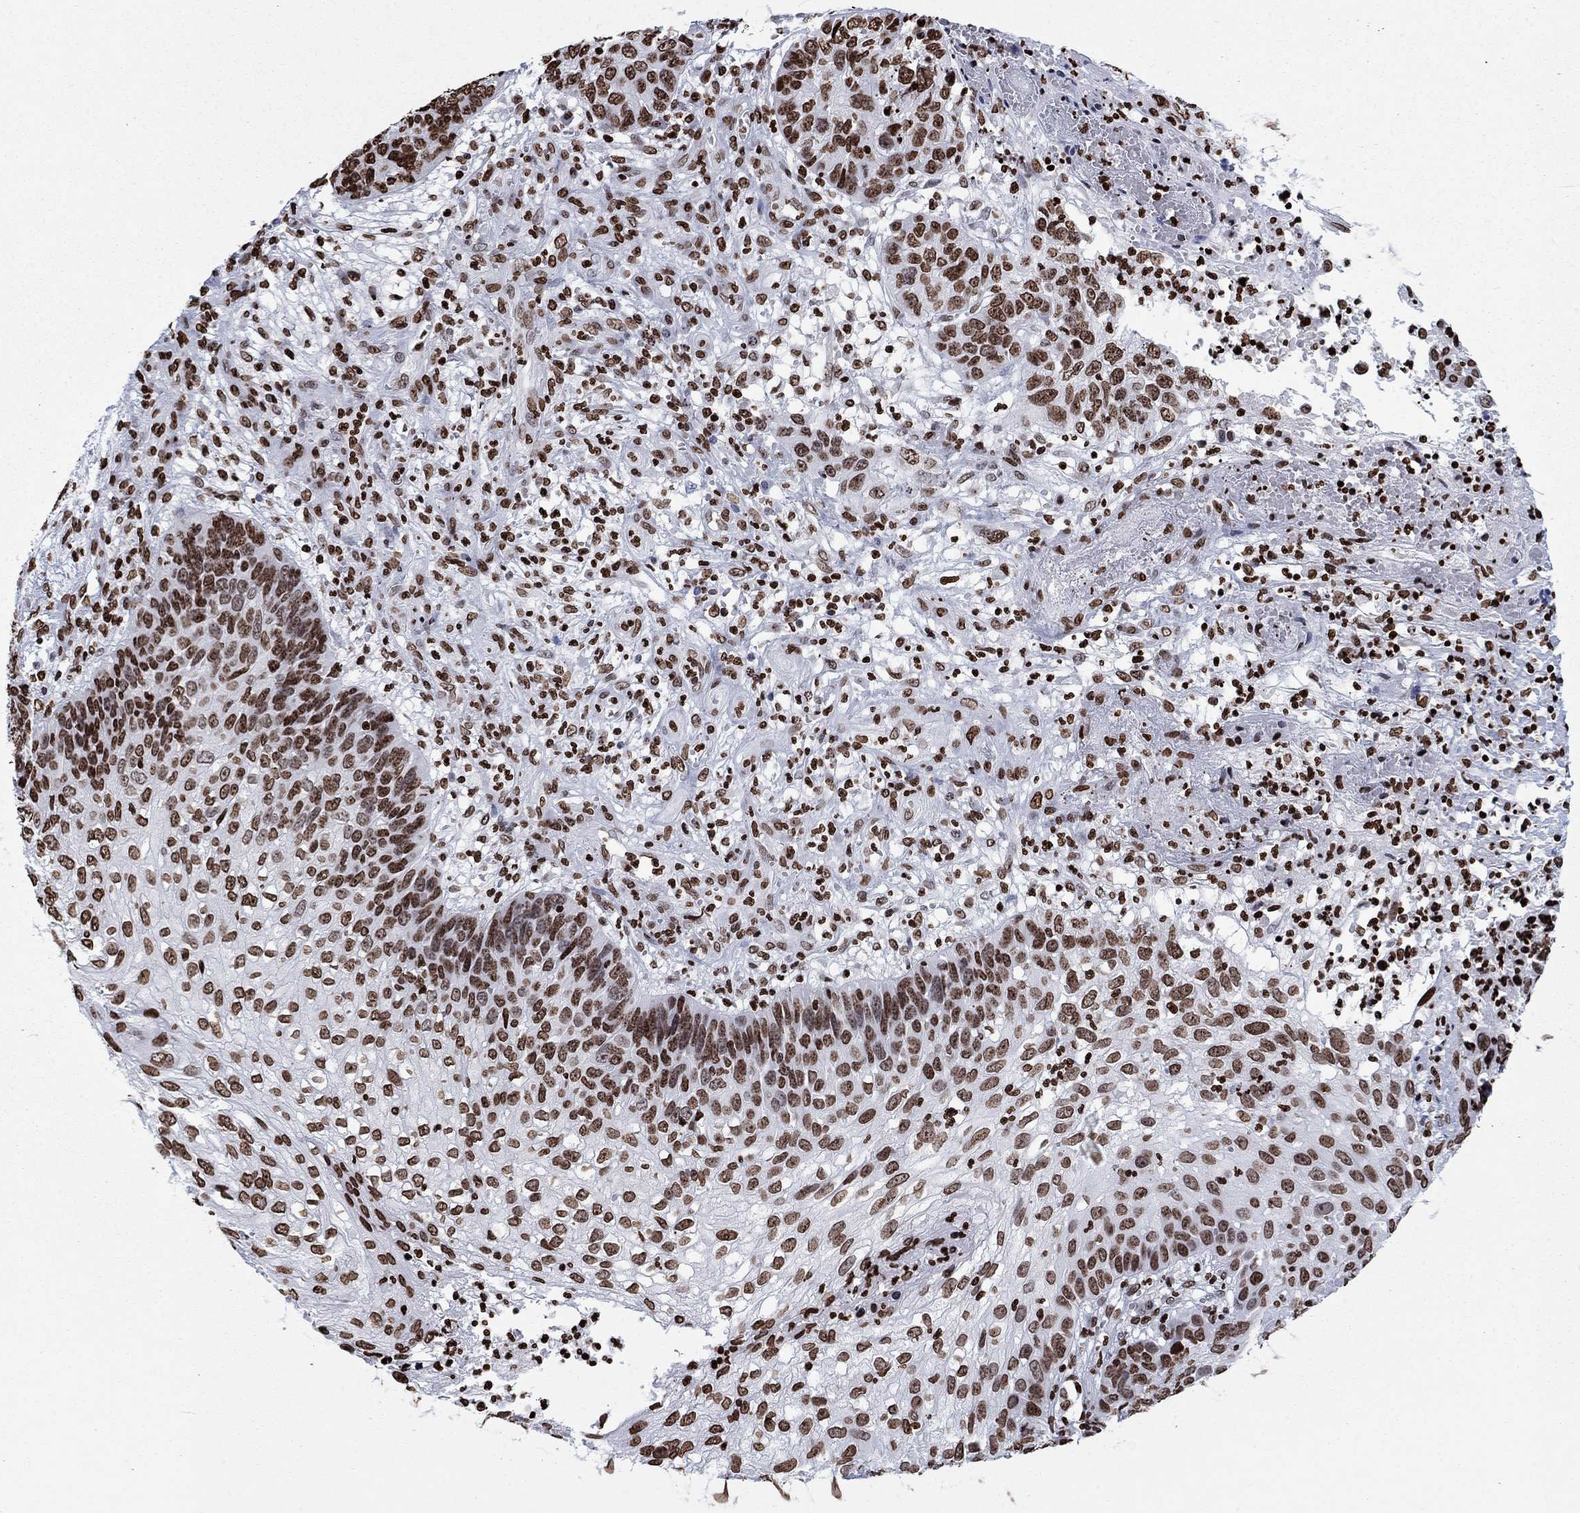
{"staining": {"intensity": "strong", "quantity": "25%-75%", "location": "nuclear"}, "tissue": "skin cancer", "cell_type": "Tumor cells", "image_type": "cancer", "snomed": [{"axis": "morphology", "description": "Squamous cell carcinoma, NOS"}, {"axis": "topography", "description": "Skin"}], "caption": "This is an image of IHC staining of squamous cell carcinoma (skin), which shows strong staining in the nuclear of tumor cells.", "gene": "H1-5", "patient": {"sex": "male", "age": 92}}